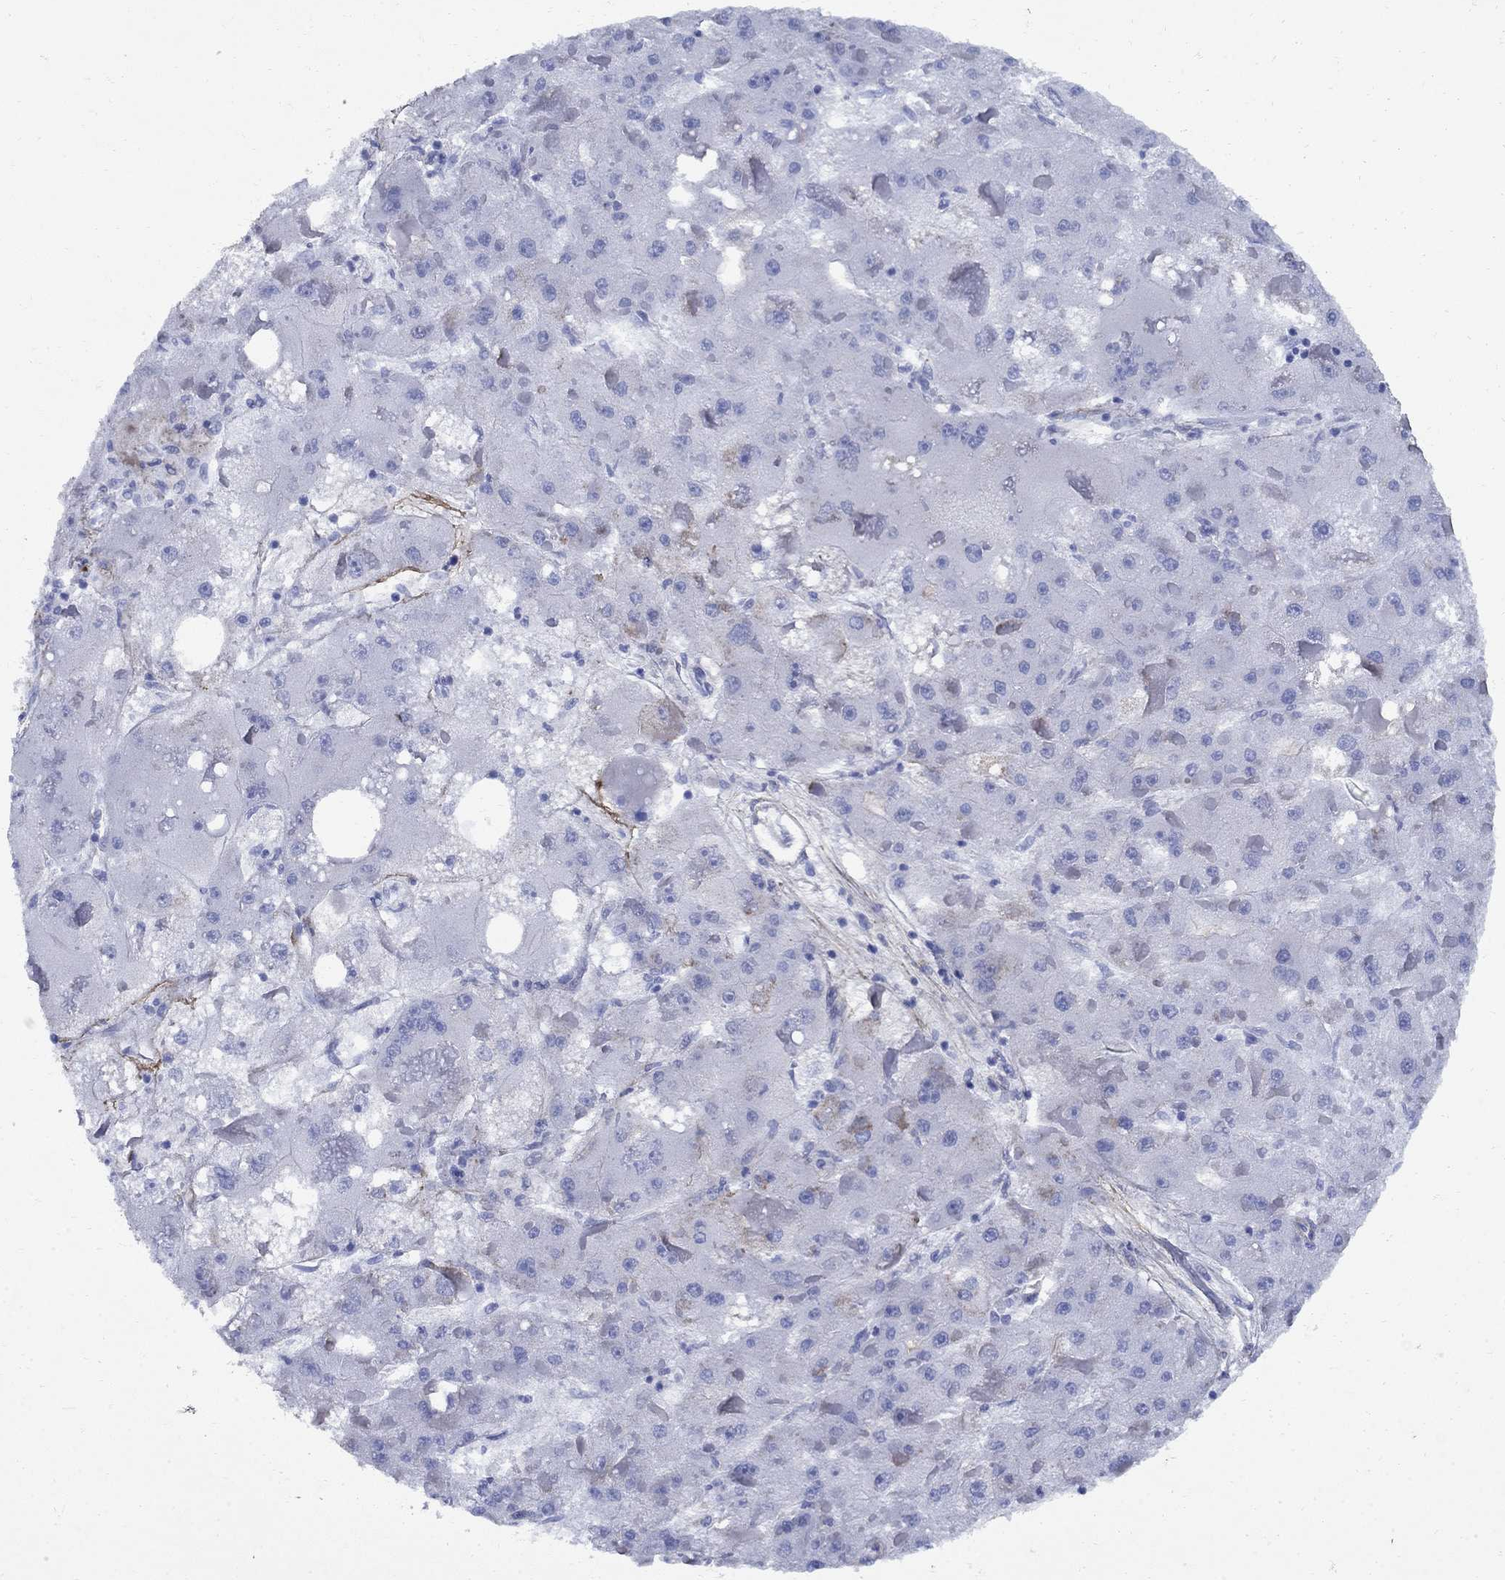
{"staining": {"intensity": "negative", "quantity": "none", "location": "none"}, "tissue": "liver cancer", "cell_type": "Tumor cells", "image_type": "cancer", "snomed": [{"axis": "morphology", "description": "Carcinoma, Hepatocellular, NOS"}, {"axis": "topography", "description": "Liver"}], "caption": "Immunohistochemistry photomicrograph of human liver cancer (hepatocellular carcinoma) stained for a protein (brown), which demonstrates no staining in tumor cells. (DAB immunohistochemistry (IHC), high magnification).", "gene": "VTN", "patient": {"sex": "female", "age": 73}}